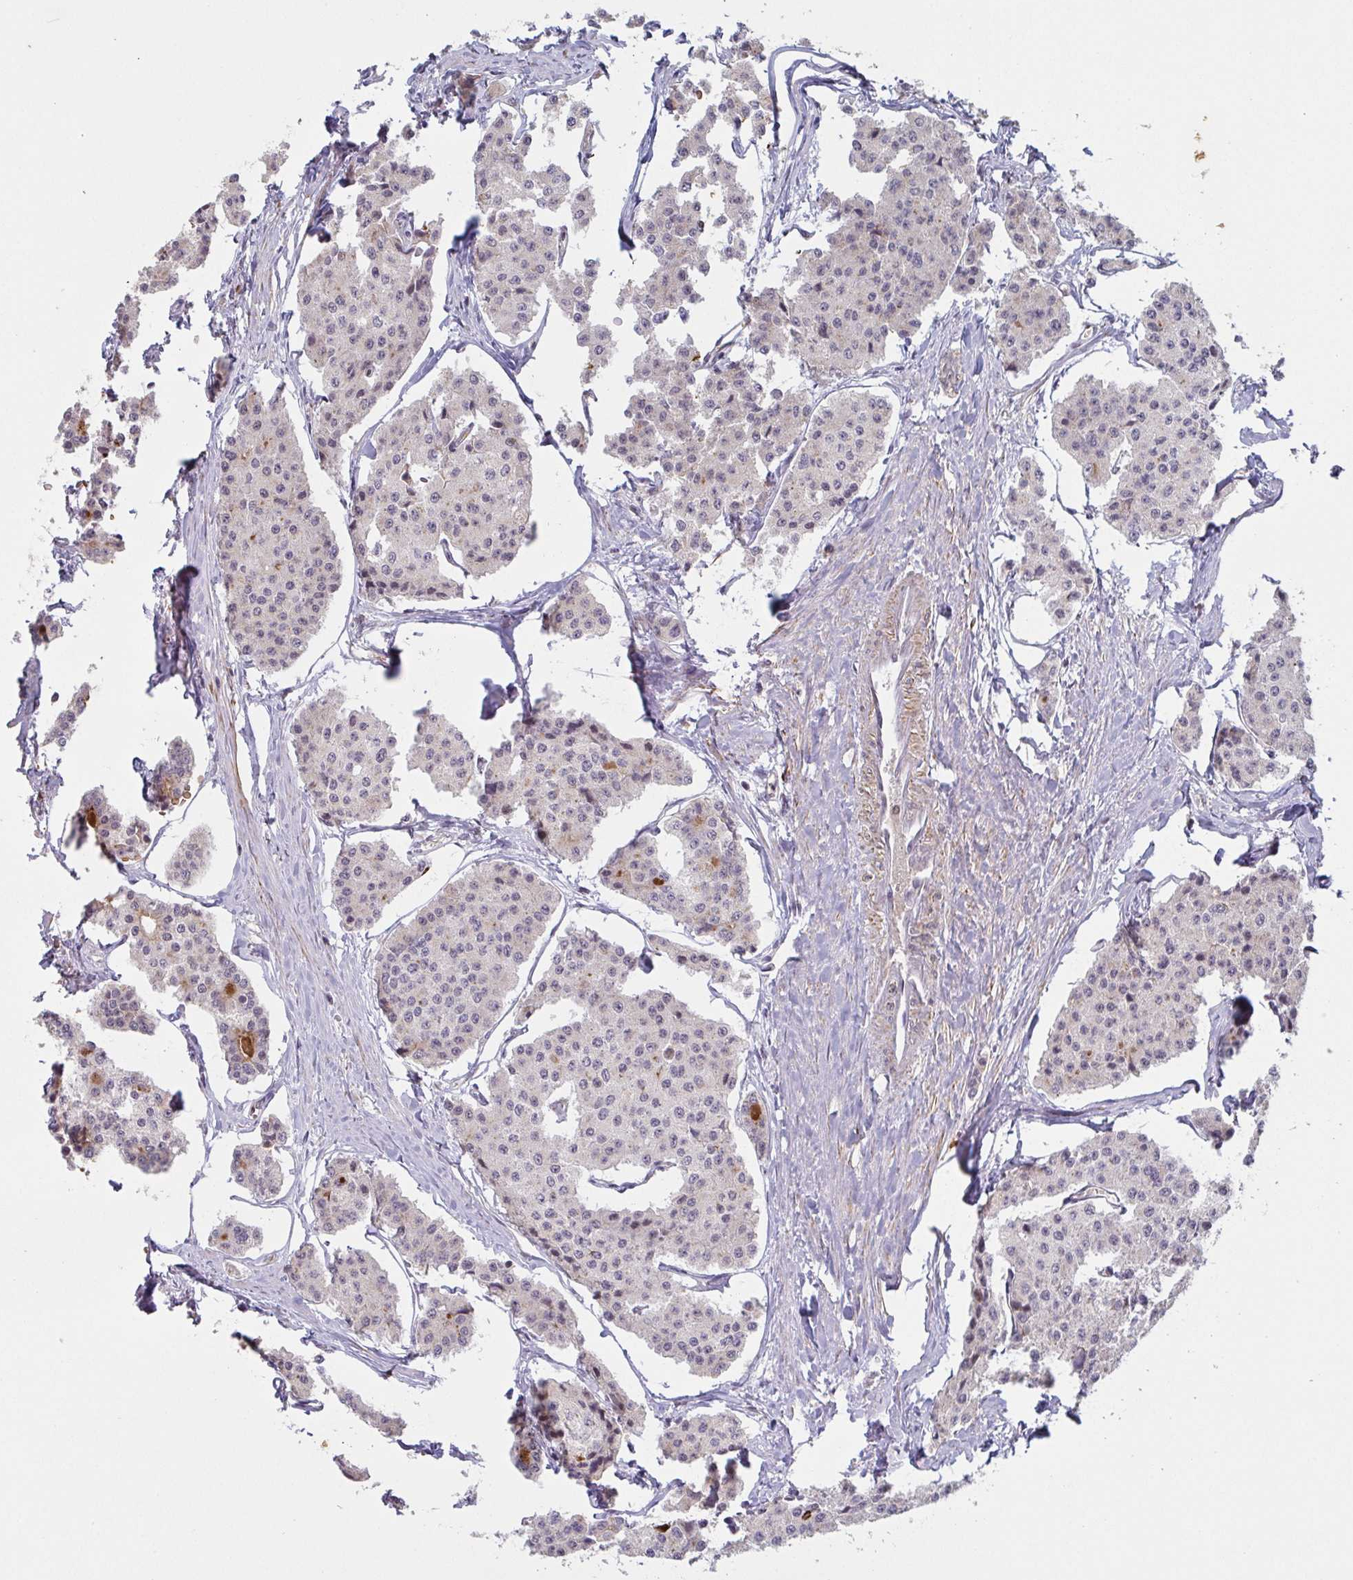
{"staining": {"intensity": "weak", "quantity": "<25%", "location": "nuclear"}, "tissue": "carcinoid", "cell_type": "Tumor cells", "image_type": "cancer", "snomed": [{"axis": "morphology", "description": "Carcinoid, malignant, NOS"}, {"axis": "topography", "description": "Small intestine"}], "caption": "Human carcinoid stained for a protein using immunohistochemistry demonstrates no staining in tumor cells.", "gene": "NLRP13", "patient": {"sex": "female", "age": 65}}